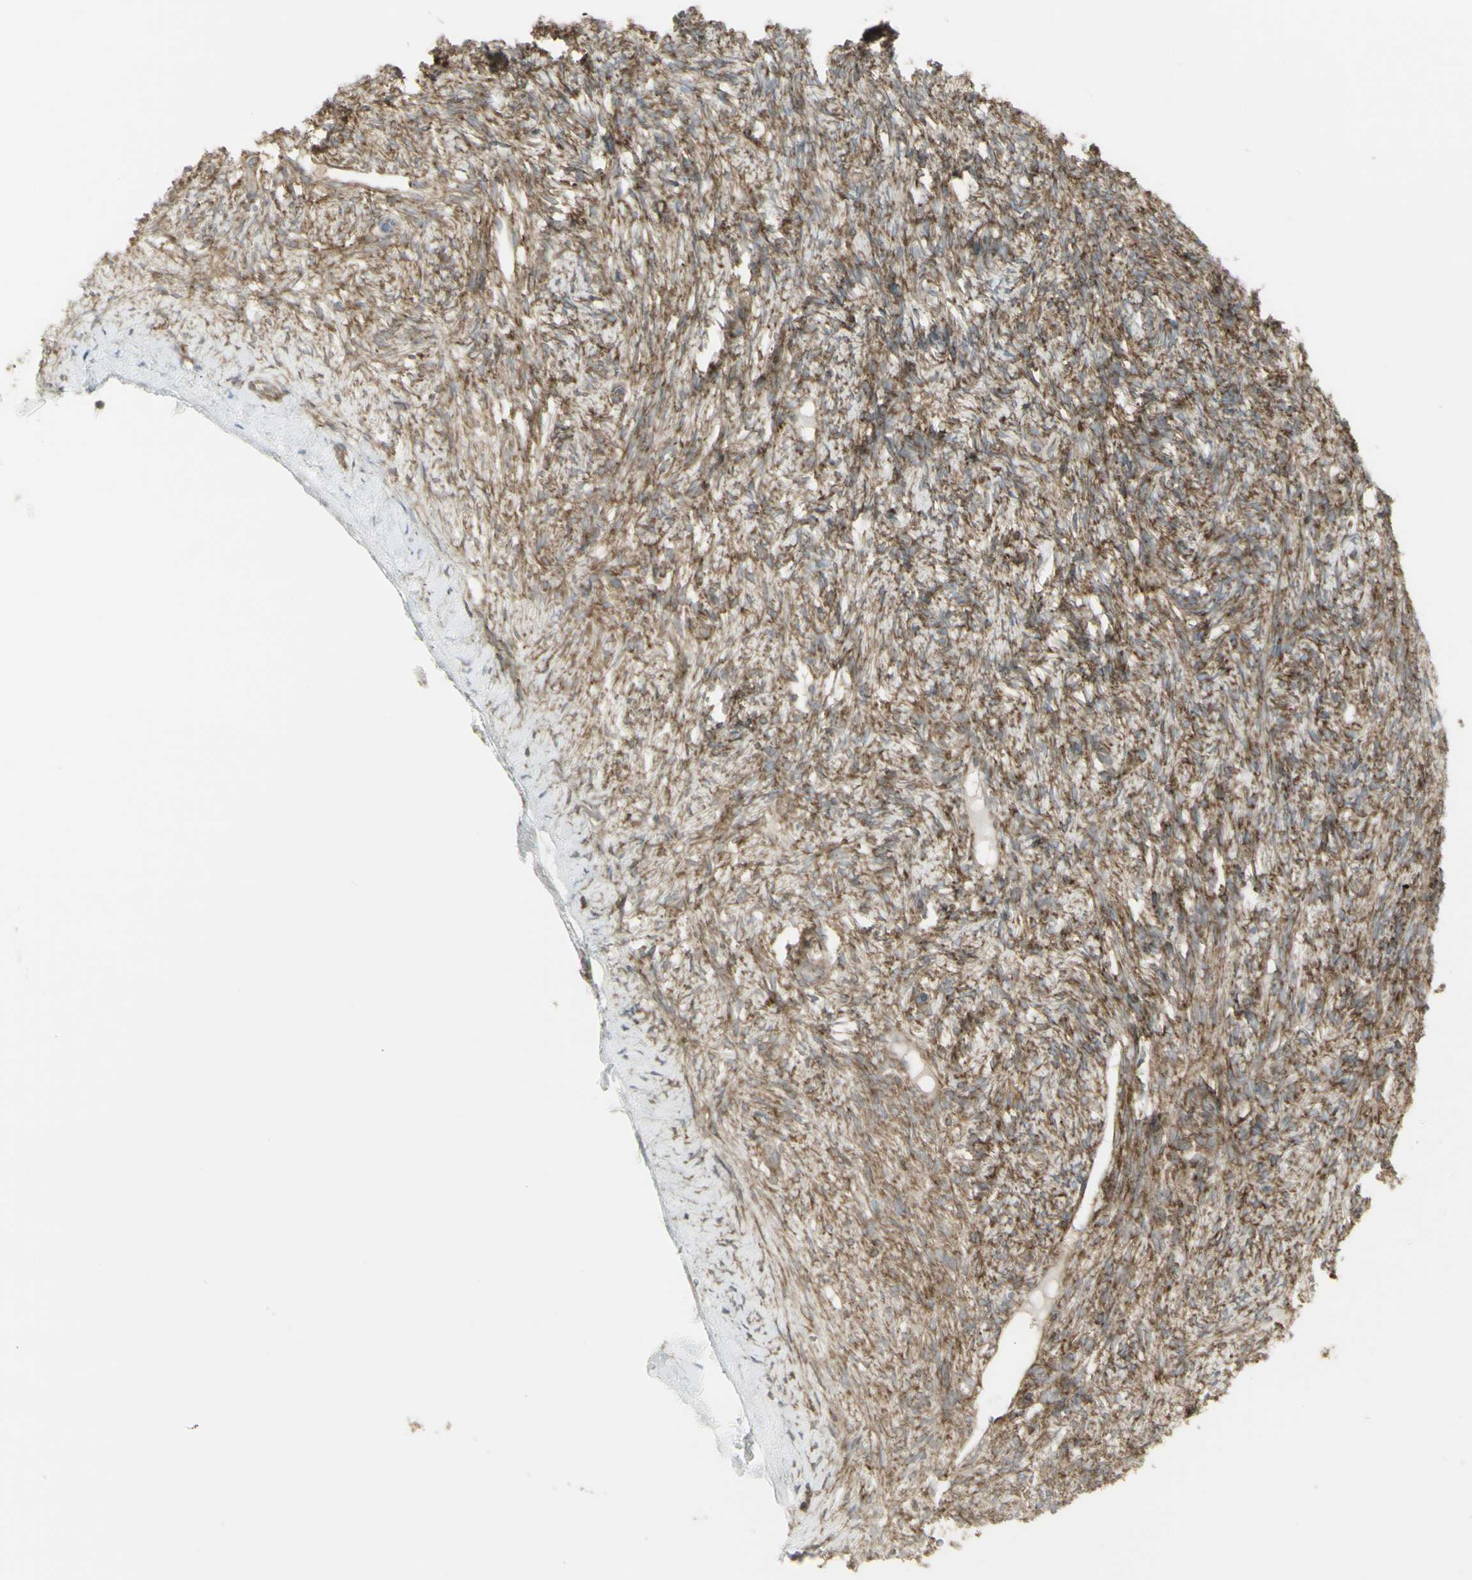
{"staining": {"intensity": "moderate", "quantity": ">75%", "location": "cytoplasmic/membranous"}, "tissue": "ovary", "cell_type": "Ovarian stroma cells", "image_type": "normal", "snomed": [{"axis": "morphology", "description": "Normal tissue, NOS"}, {"axis": "topography", "description": "Ovary"}], "caption": "IHC photomicrograph of normal ovary: human ovary stained using IHC shows medium levels of moderate protein expression localized specifically in the cytoplasmic/membranous of ovarian stroma cells, appearing as a cytoplasmic/membranous brown color.", "gene": "FKBP3", "patient": {"sex": "female", "age": 33}}